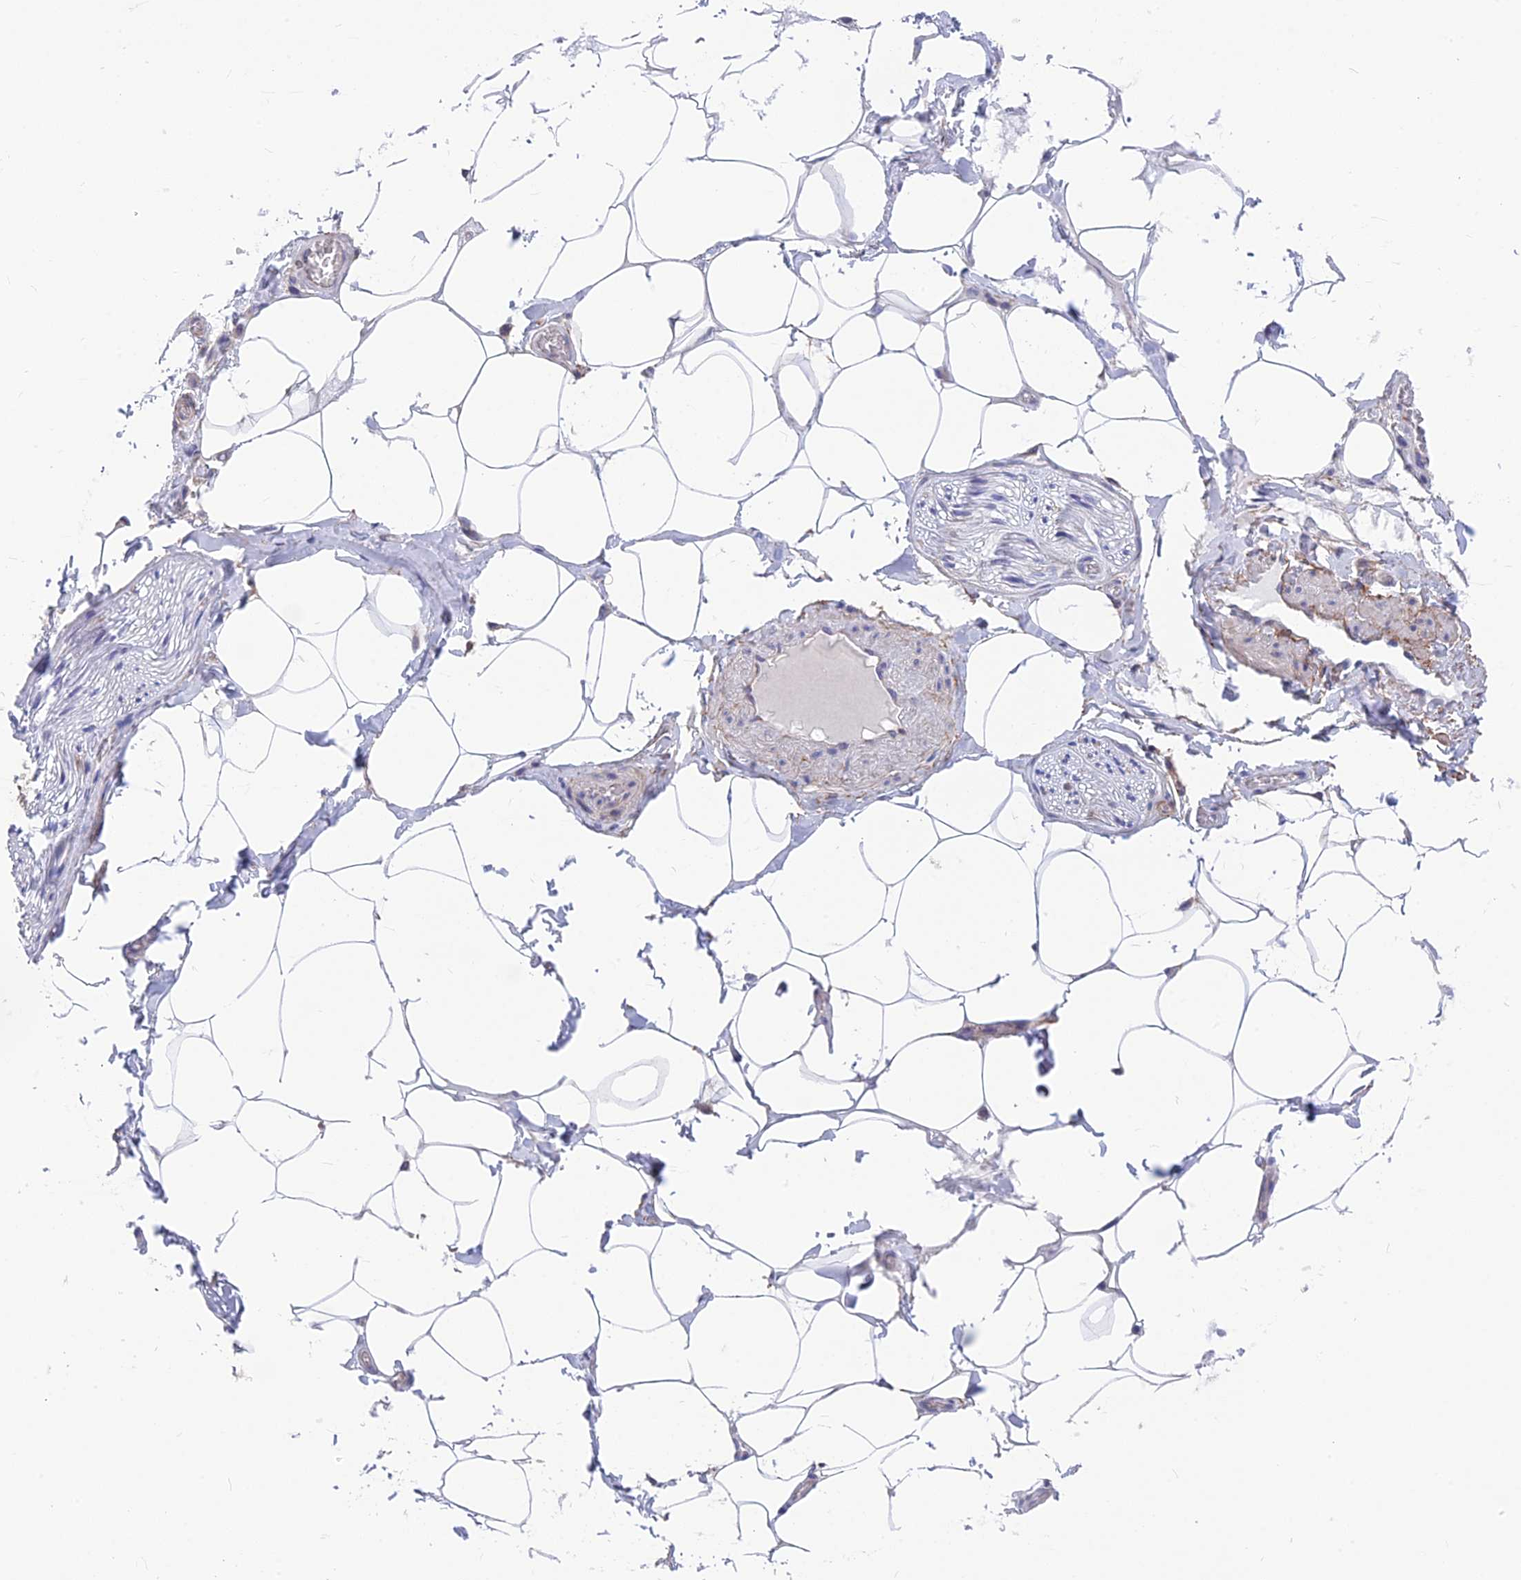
{"staining": {"intensity": "negative", "quantity": "none", "location": "none"}, "tissue": "adipose tissue", "cell_type": "Adipocytes", "image_type": "normal", "snomed": [{"axis": "morphology", "description": "Normal tissue, NOS"}, {"axis": "topography", "description": "Soft tissue"}, {"axis": "topography", "description": "Adipose tissue"}, {"axis": "topography", "description": "Vascular tissue"}, {"axis": "topography", "description": "Peripheral nerve tissue"}], "caption": "IHC of normal adipose tissue reveals no staining in adipocytes.", "gene": "PLAC9", "patient": {"sex": "male", "age": 46}}